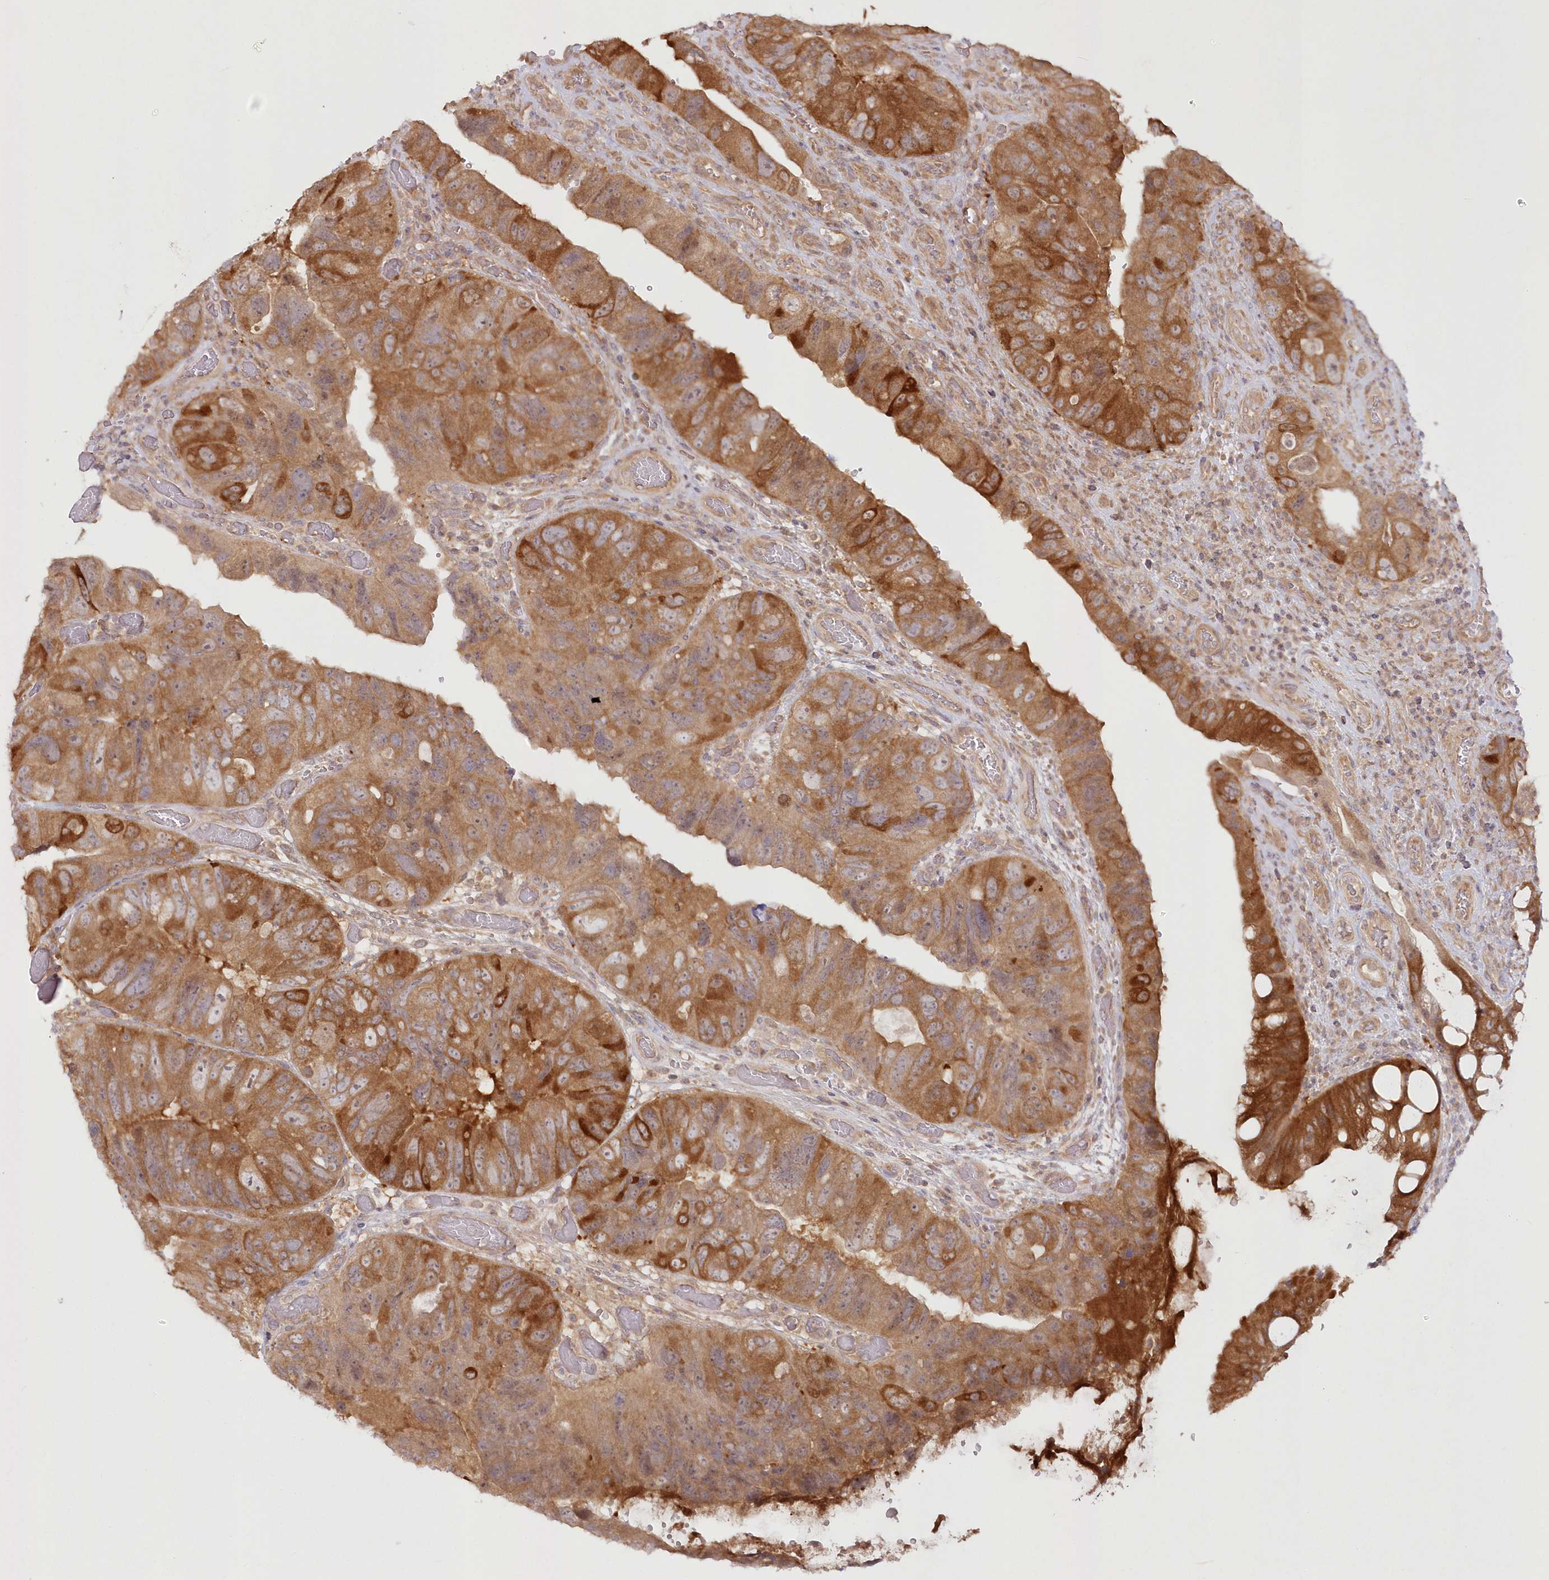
{"staining": {"intensity": "moderate", "quantity": ">75%", "location": "cytoplasmic/membranous"}, "tissue": "colorectal cancer", "cell_type": "Tumor cells", "image_type": "cancer", "snomed": [{"axis": "morphology", "description": "Adenocarcinoma, NOS"}, {"axis": "topography", "description": "Rectum"}], "caption": "Protein expression analysis of adenocarcinoma (colorectal) demonstrates moderate cytoplasmic/membranous expression in about >75% of tumor cells. (Brightfield microscopy of DAB IHC at high magnification).", "gene": "IPMK", "patient": {"sex": "male", "age": 63}}